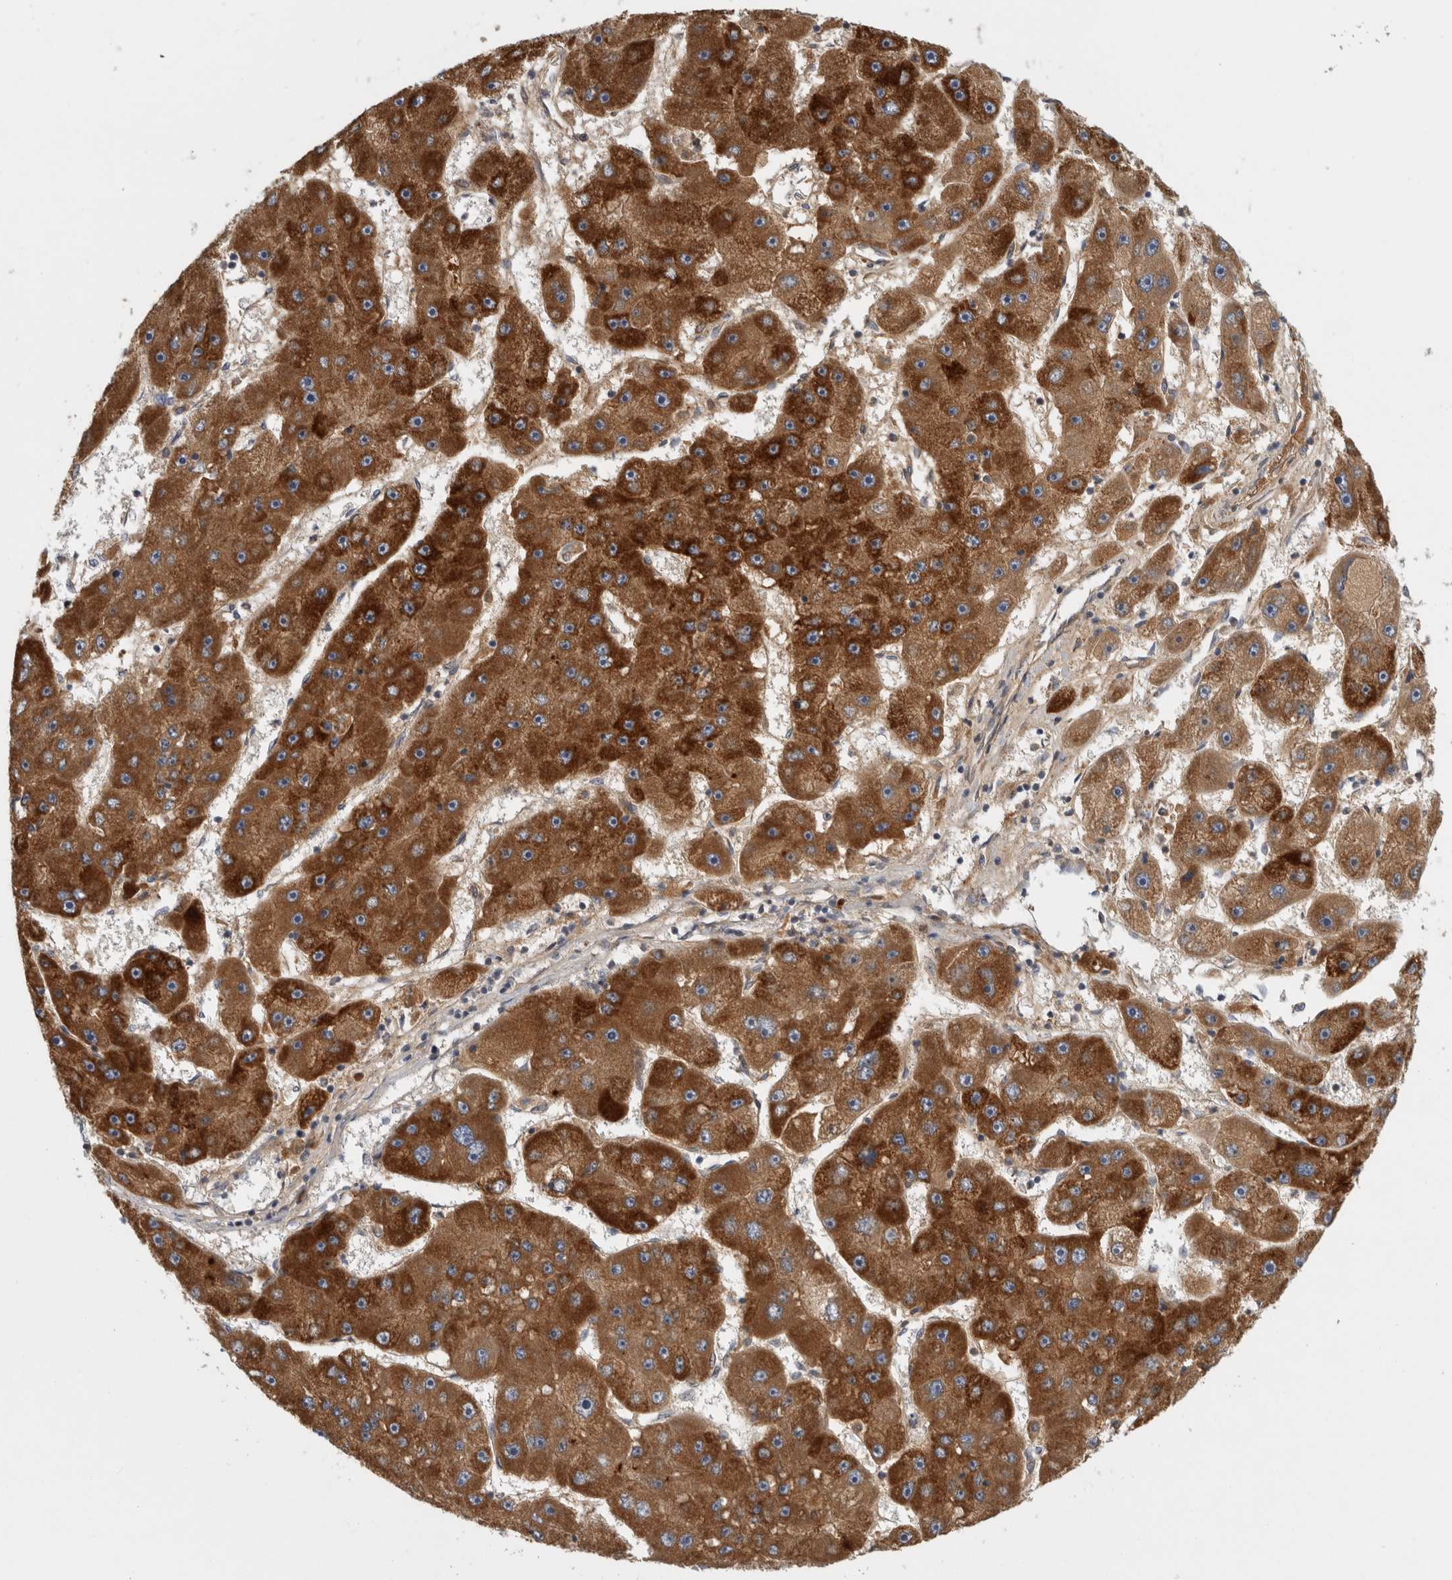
{"staining": {"intensity": "strong", "quantity": ">75%", "location": "cytoplasmic/membranous"}, "tissue": "liver cancer", "cell_type": "Tumor cells", "image_type": "cancer", "snomed": [{"axis": "morphology", "description": "Carcinoma, Hepatocellular, NOS"}, {"axis": "topography", "description": "Liver"}], "caption": "Strong cytoplasmic/membranous staining for a protein is seen in approximately >75% of tumor cells of liver cancer using immunohistochemistry (IHC).", "gene": "RBM48", "patient": {"sex": "female", "age": 61}}